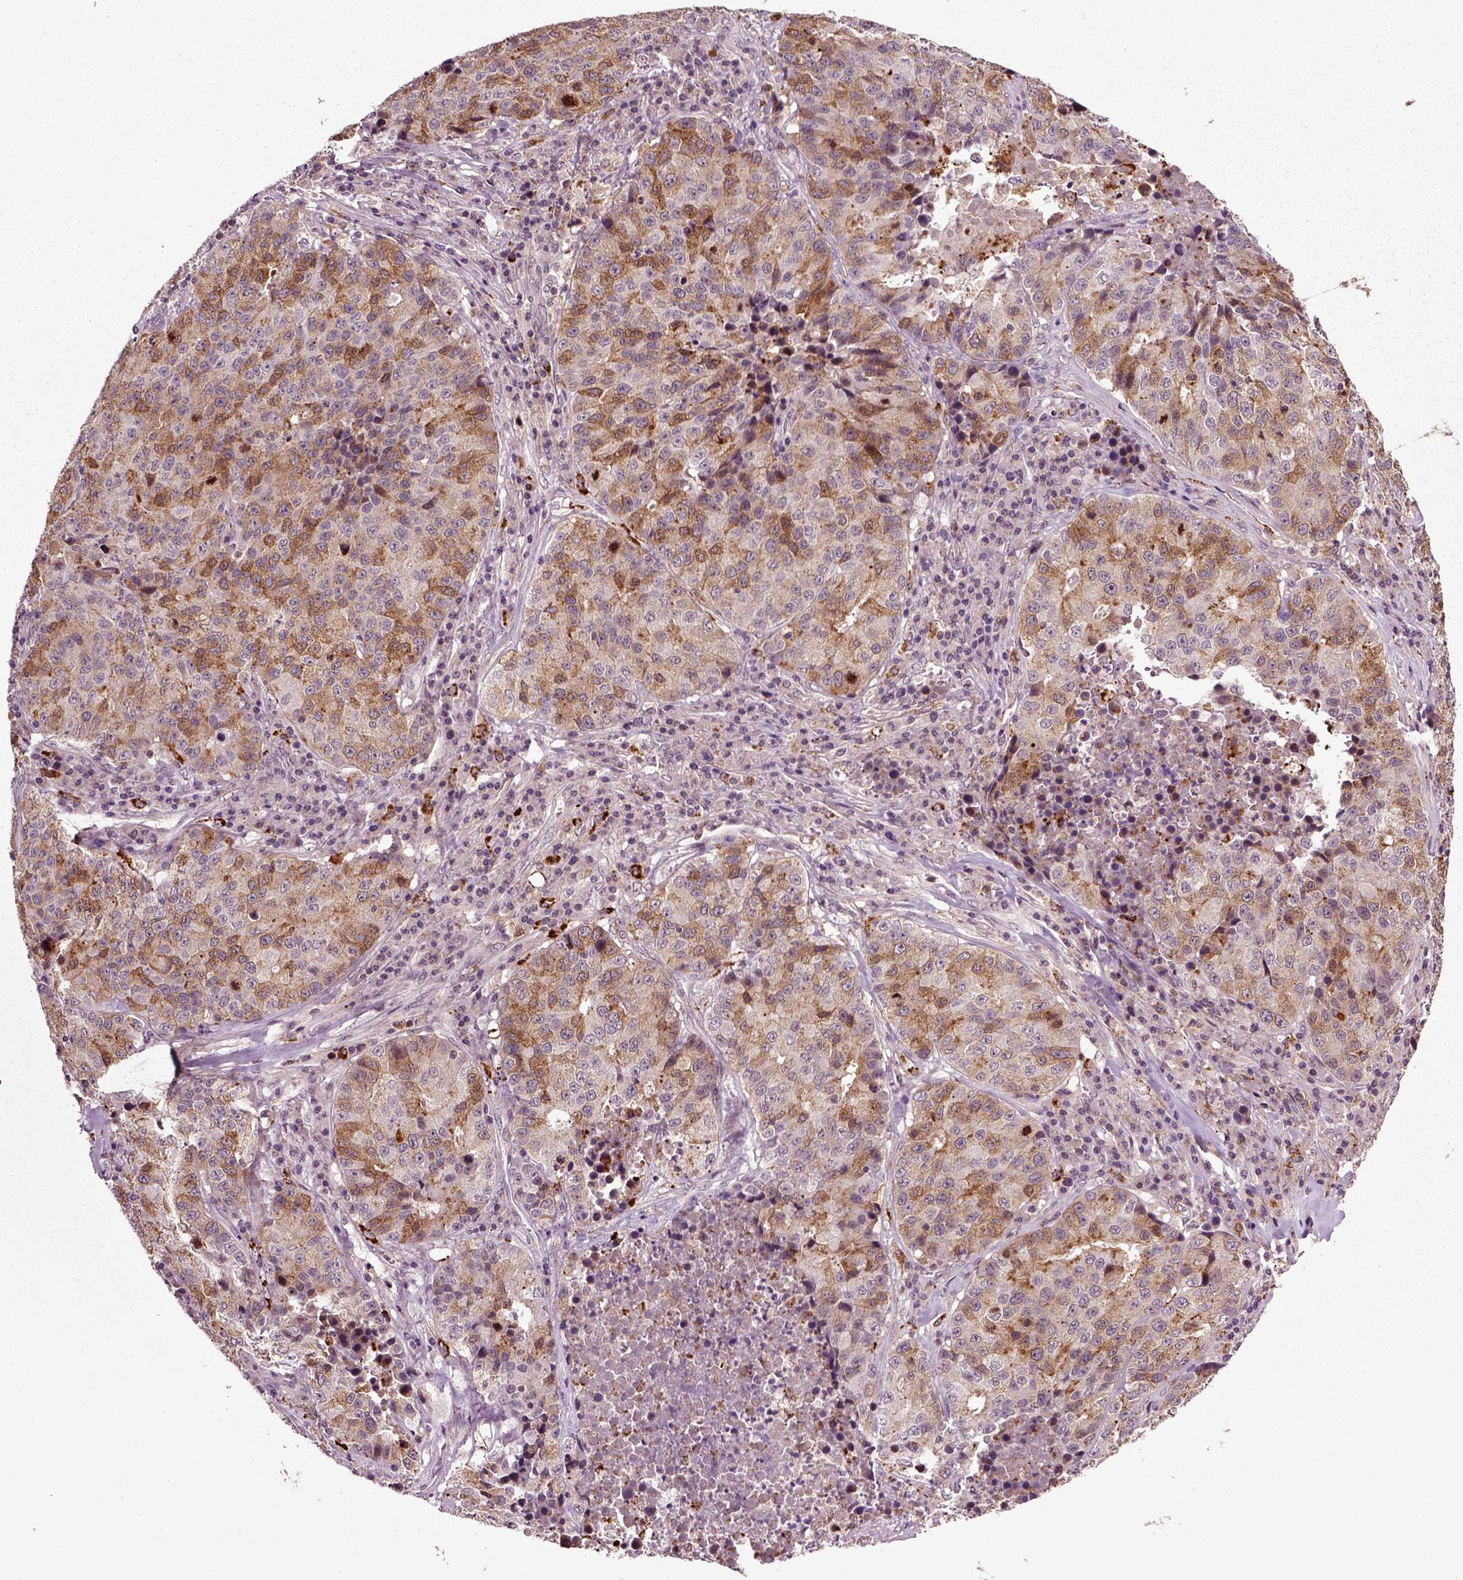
{"staining": {"intensity": "moderate", "quantity": "25%-75%", "location": "cytoplasmic/membranous"}, "tissue": "stomach cancer", "cell_type": "Tumor cells", "image_type": "cancer", "snomed": [{"axis": "morphology", "description": "Adenocarcinoma, NOS"}, {"axis": "topography", "description": "Stomach"}], "caption": "High-power microscopy captured an immunohistochemistry (IHC) photomicrograph of stomach cancer, revealing moderate cytoplasmic/membranous staining in about 25%-75% of tumor cells.", "gene": "KNSTRN", "patient": {"sex": "male", "age": 71}}